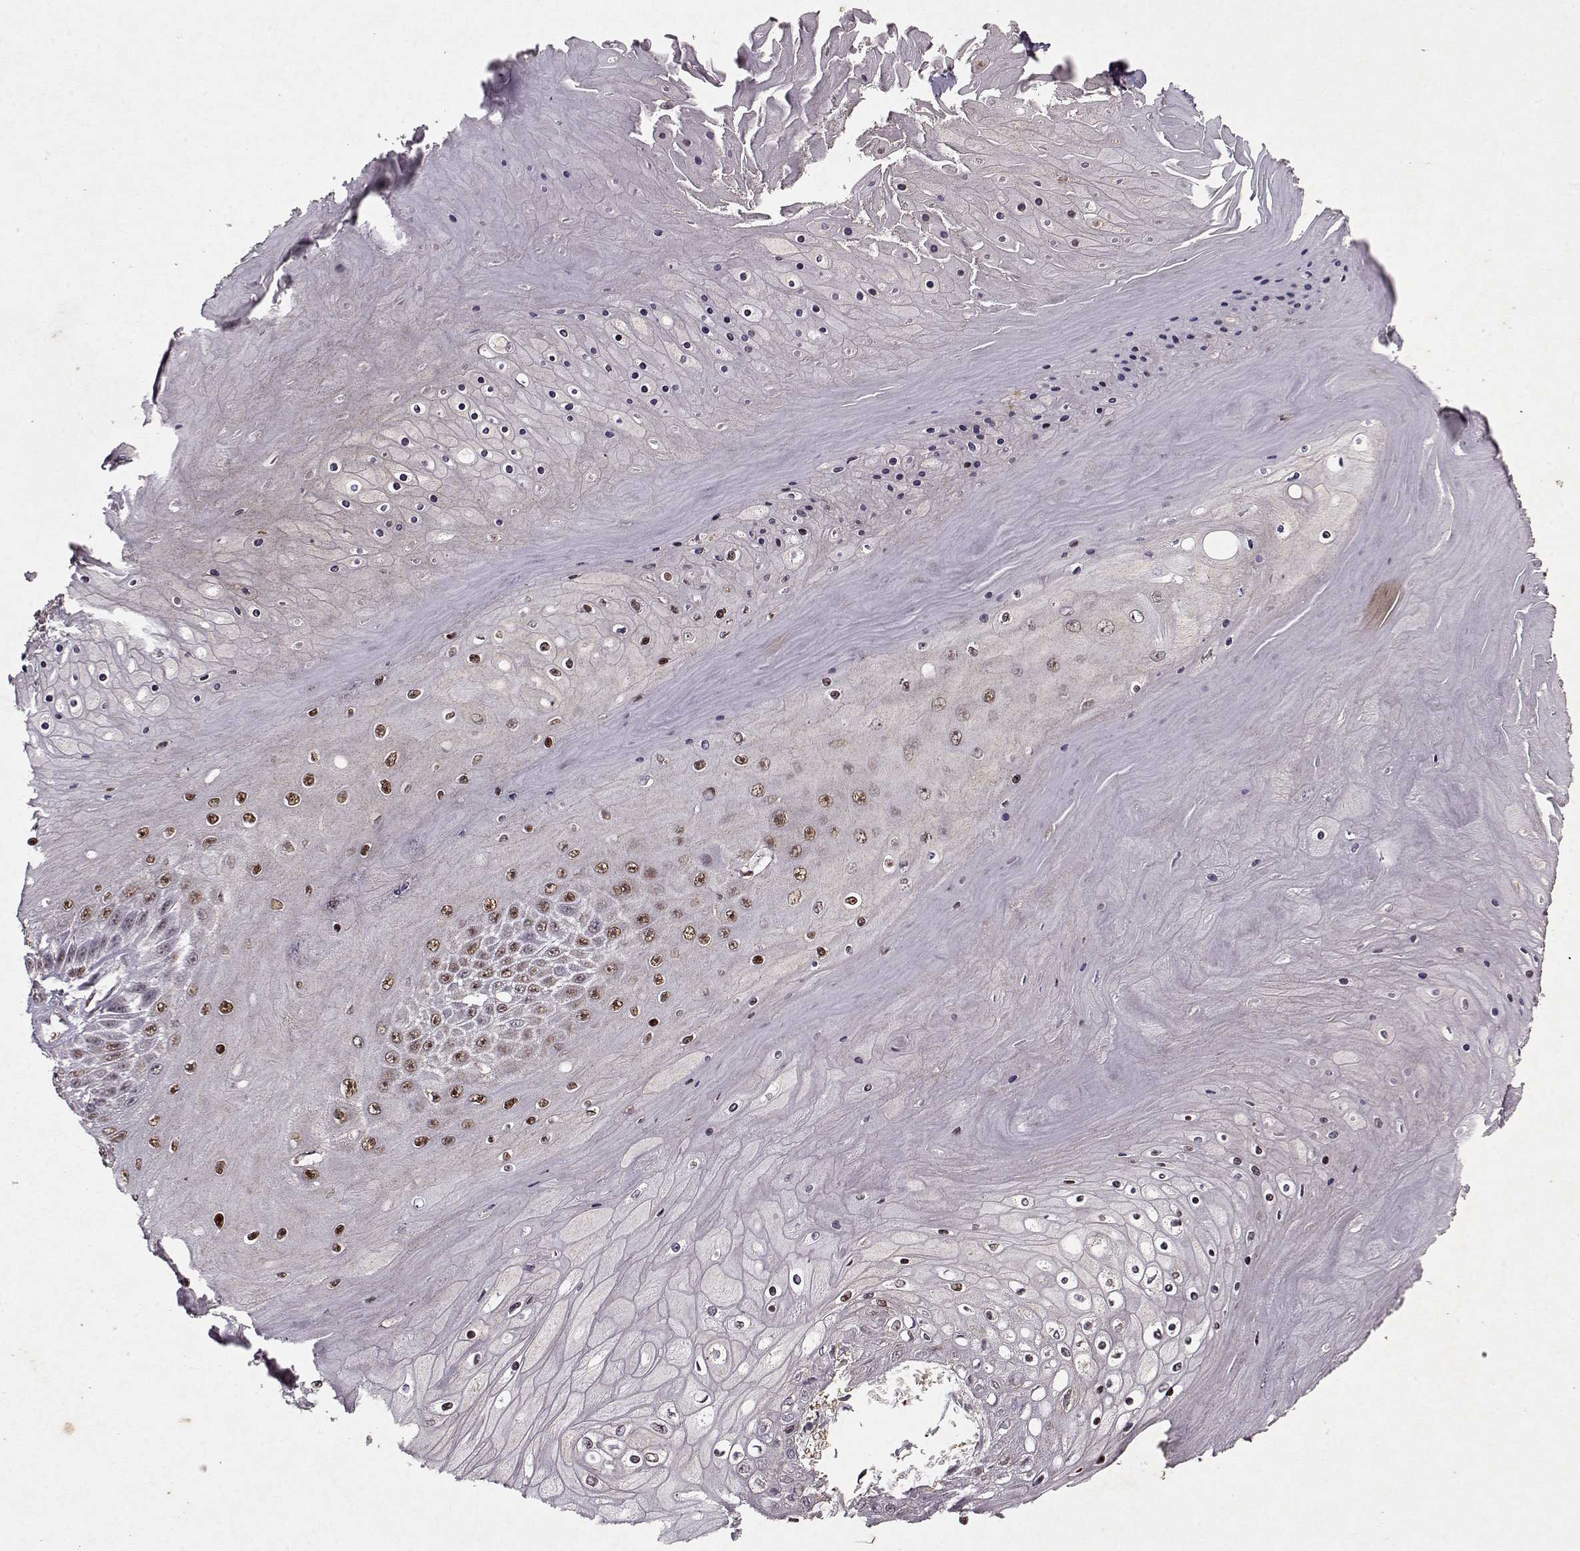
{"staining": {"intensity": "moderate", "quantity": "25%-75%", "location": "nuclear"}, "tissue": "skin cancer", "cell_type": "Tumor cells", "image_type": "cancer", "snomed": [{"axis": "morphology", "description": "Squamous cell carcinoma, NOS"}, {"axis": "topography", "description": "Skin"}], "caption": "Immunohistochemical staining of human skin squamous cell carcinoma exhibits moderate nuclear protein expression in approximately 25%-75% of tumor cells.", "gene": "PSMA7", "patient": {"sex": "male", "age": 62}}